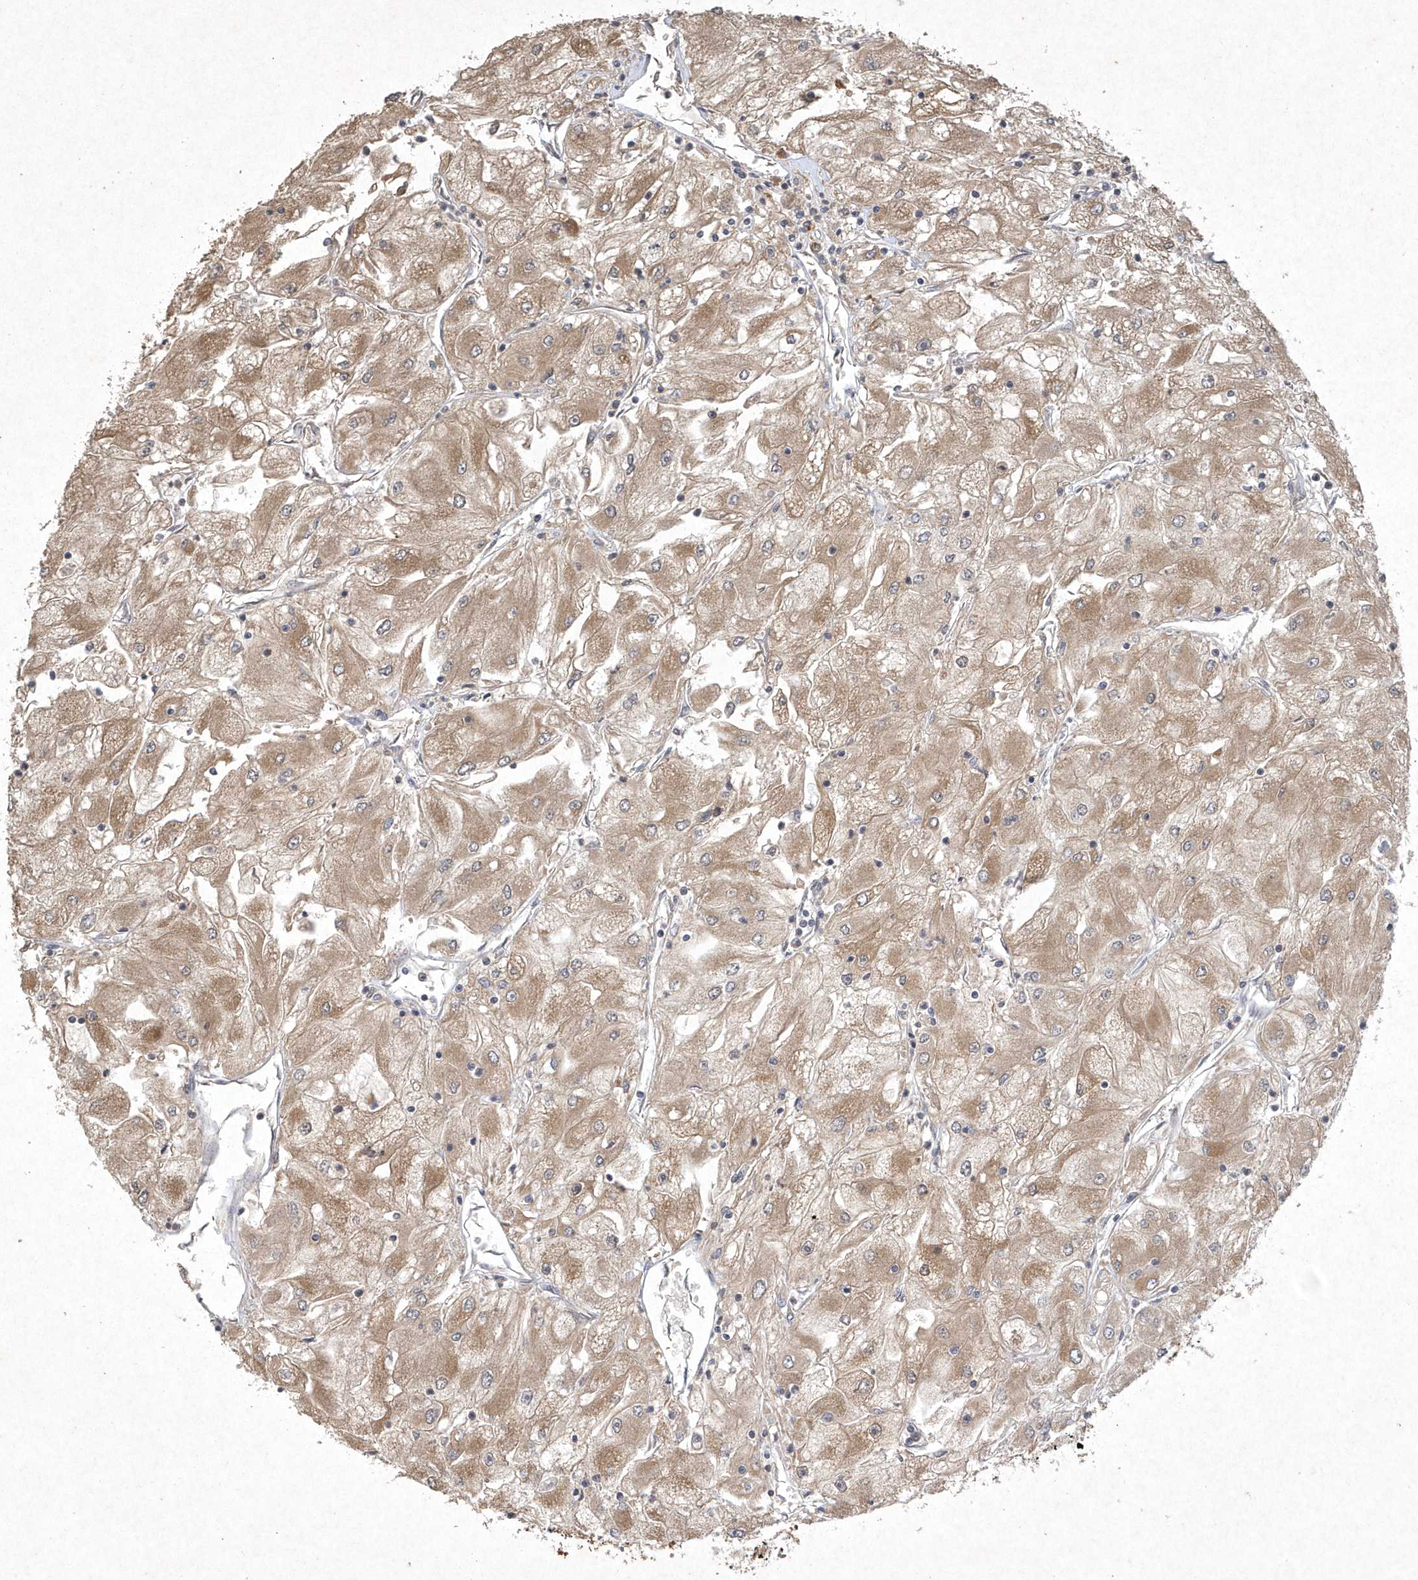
{"staining": {"intensity": "moderate", "quantity": ">75%", "location": "cytoplasmic/membranous"}, "tissue": "renal cancer", "cell_type": "Tumor cells", "image_type": "cancer", "snomed": [{"axis": "morphology", "description": "Adenocarcinoma, NOS"}, {"axis": "topography", "description": "Kidney"}], "caption": "High-power microscopy captured an immunohistochemistry (IHC) histopathology image of adenocarcinoma (renal), revealing moderate cytoplasmic/membranous staining in approximately >75% of tumor cells.", "gene": "AKR7A2", "patient": {"sex": "male", "age": 80}}